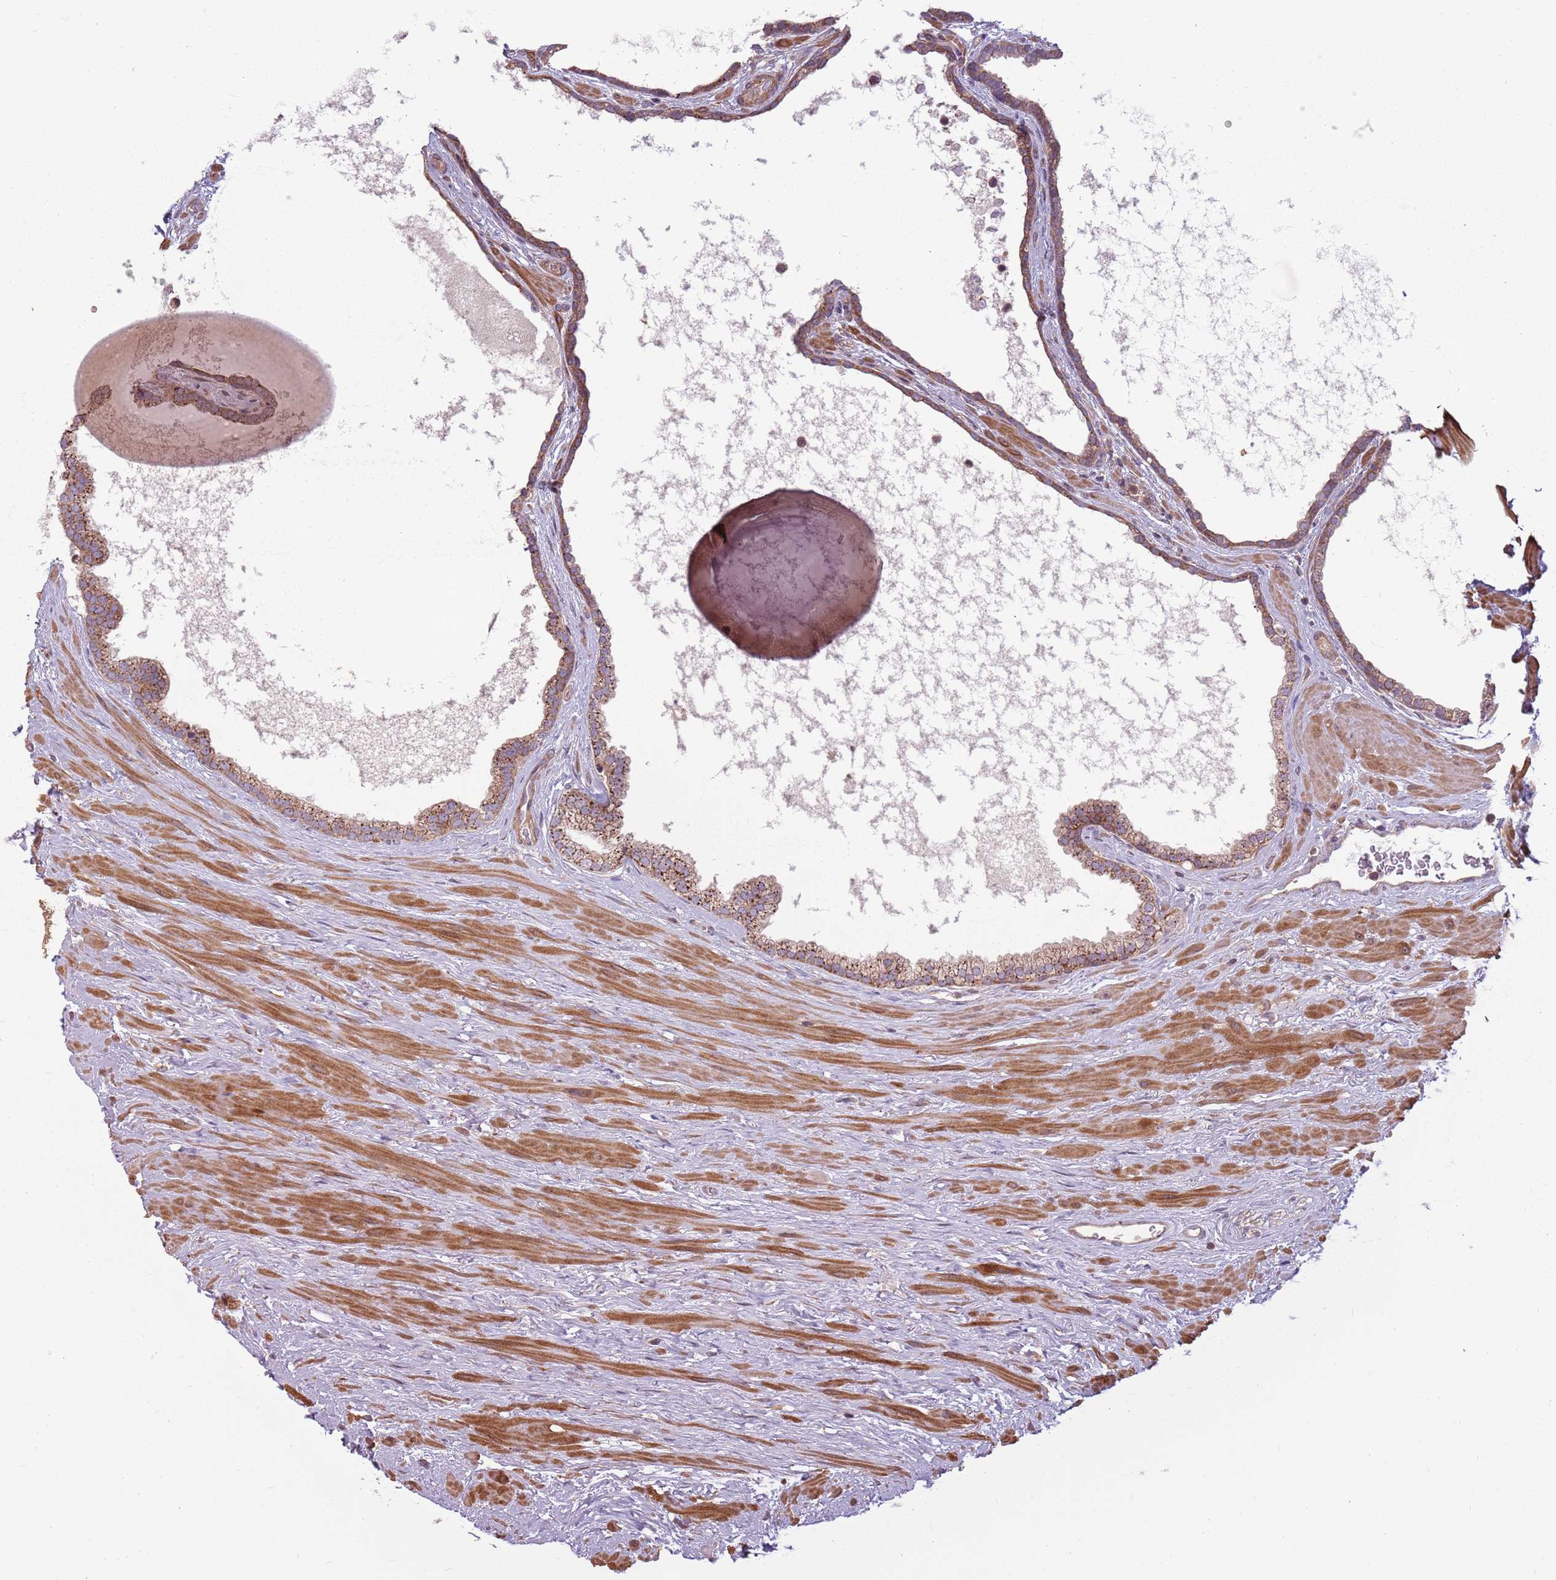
{"staining": {"intensity": "moderate", "quantity": ">75%", "location": "cytoplasmic/membranous"}, "tissue": "prostate", "cell_type": "Glandular cells", "image_type": "normal", "snomed": [{"axis": "morphology", "description": "Normal tissue, NOS"}, {"axis": "topography", "description": "Prostate"}], "caption": "A high-resolution micrograph shows immunohistochemistry staining of benign prostate, which exhibits moderate cytoplasmic/membranous staining in about >75% of glandular cells. (brown staining indicates protein expression, while blue staining denotes nuclei).", "gene": "RPL21", "patient": {"sex": "male", "age": 48}}